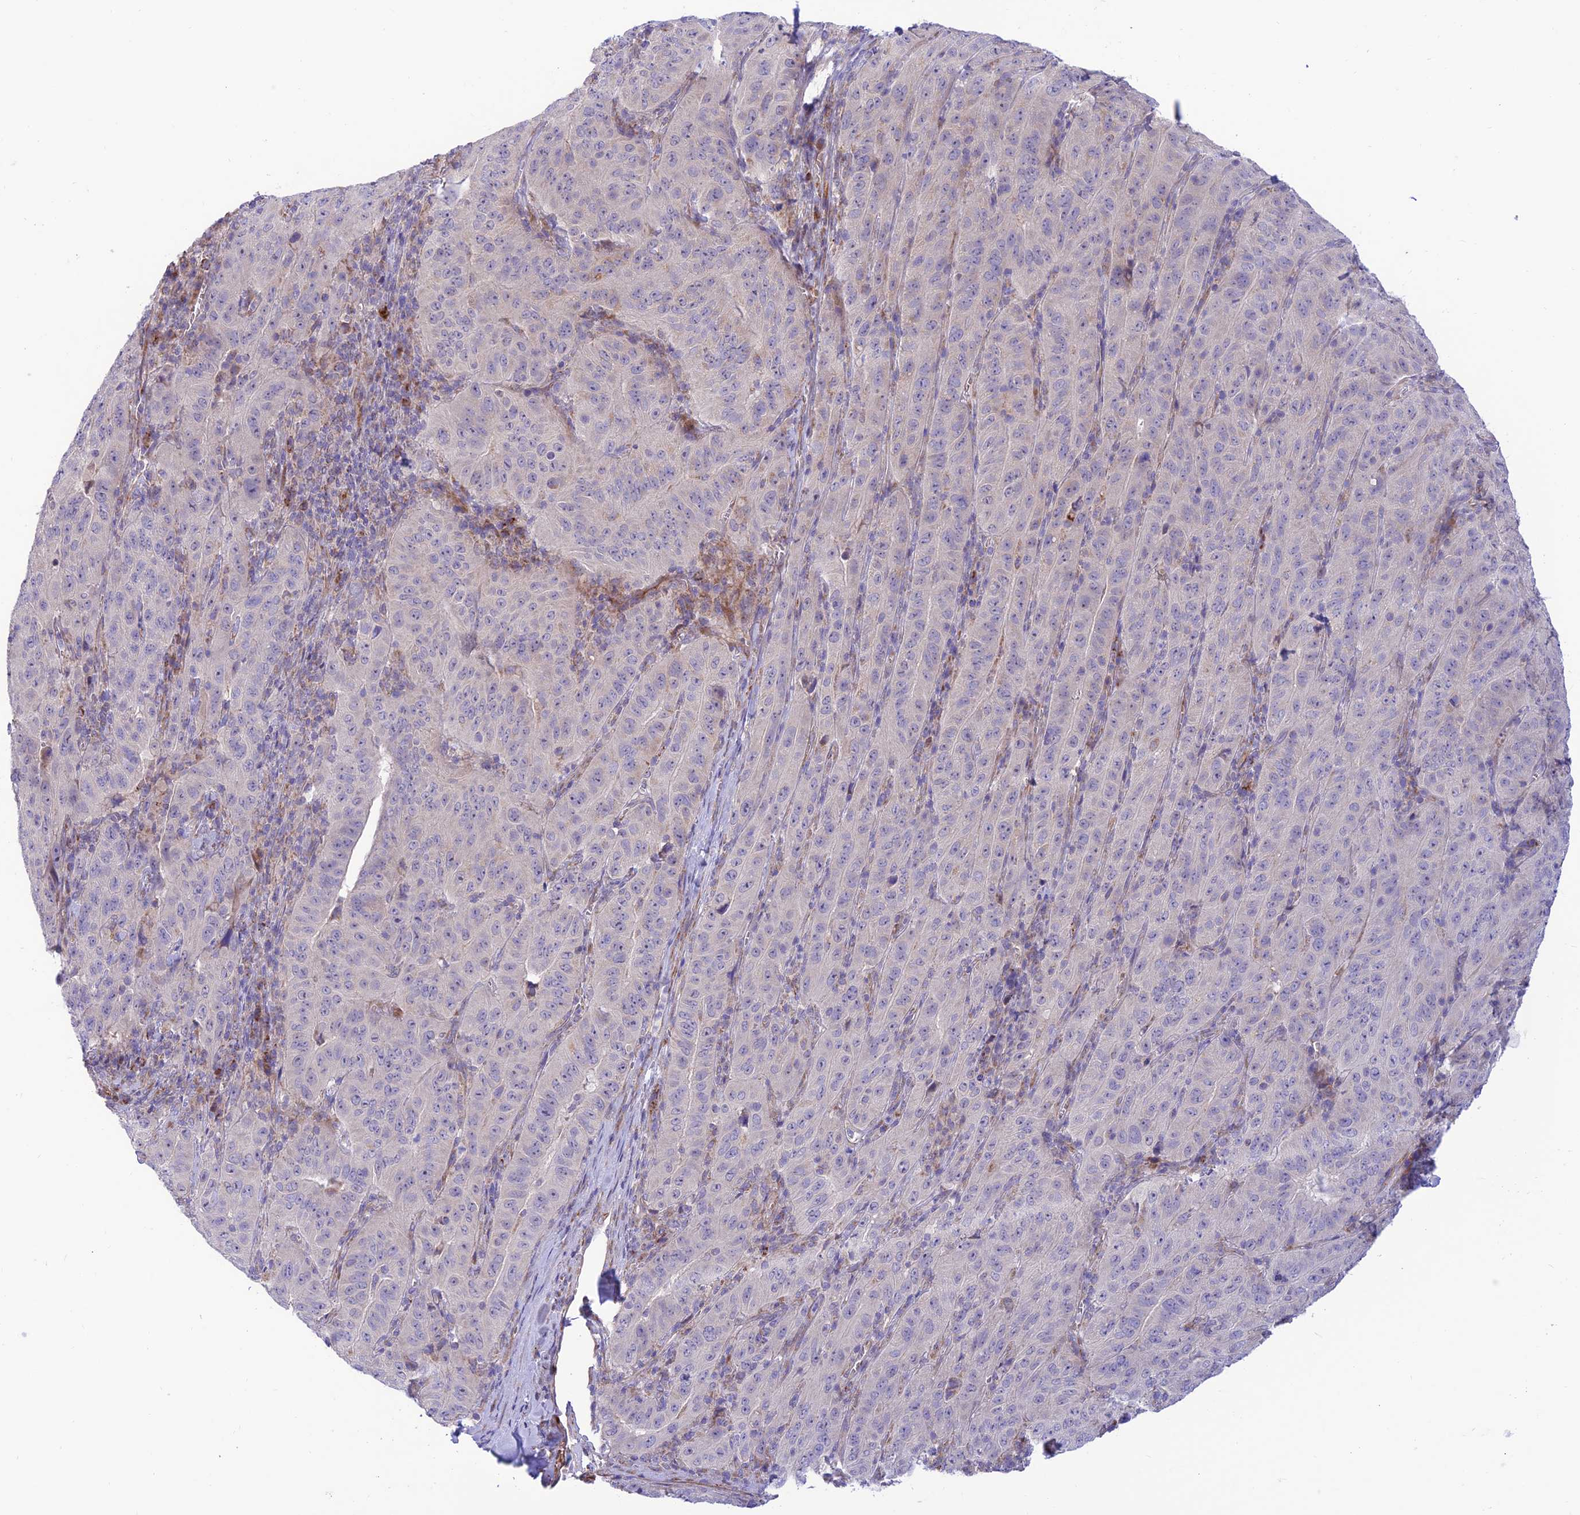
{"staining": {"intensity": "negative", "quantity": "none", "location": "none"}, "tissue": "pancreatic cancer", "cell_type": "Tumor cells", "image_type": "cancer", "snomed": [{"axis": "morphology", "description": "Adenocarcinoma, NOS"}, {"axis": "topography", "description": "Pancreas"}], "caption": "Protein analysis of pancreatic cancer (adenocarcinoma) shows no significant staining in tumor cells.", "gene": "FAM186B", "patient": {"sex": "male", "age": 63}}